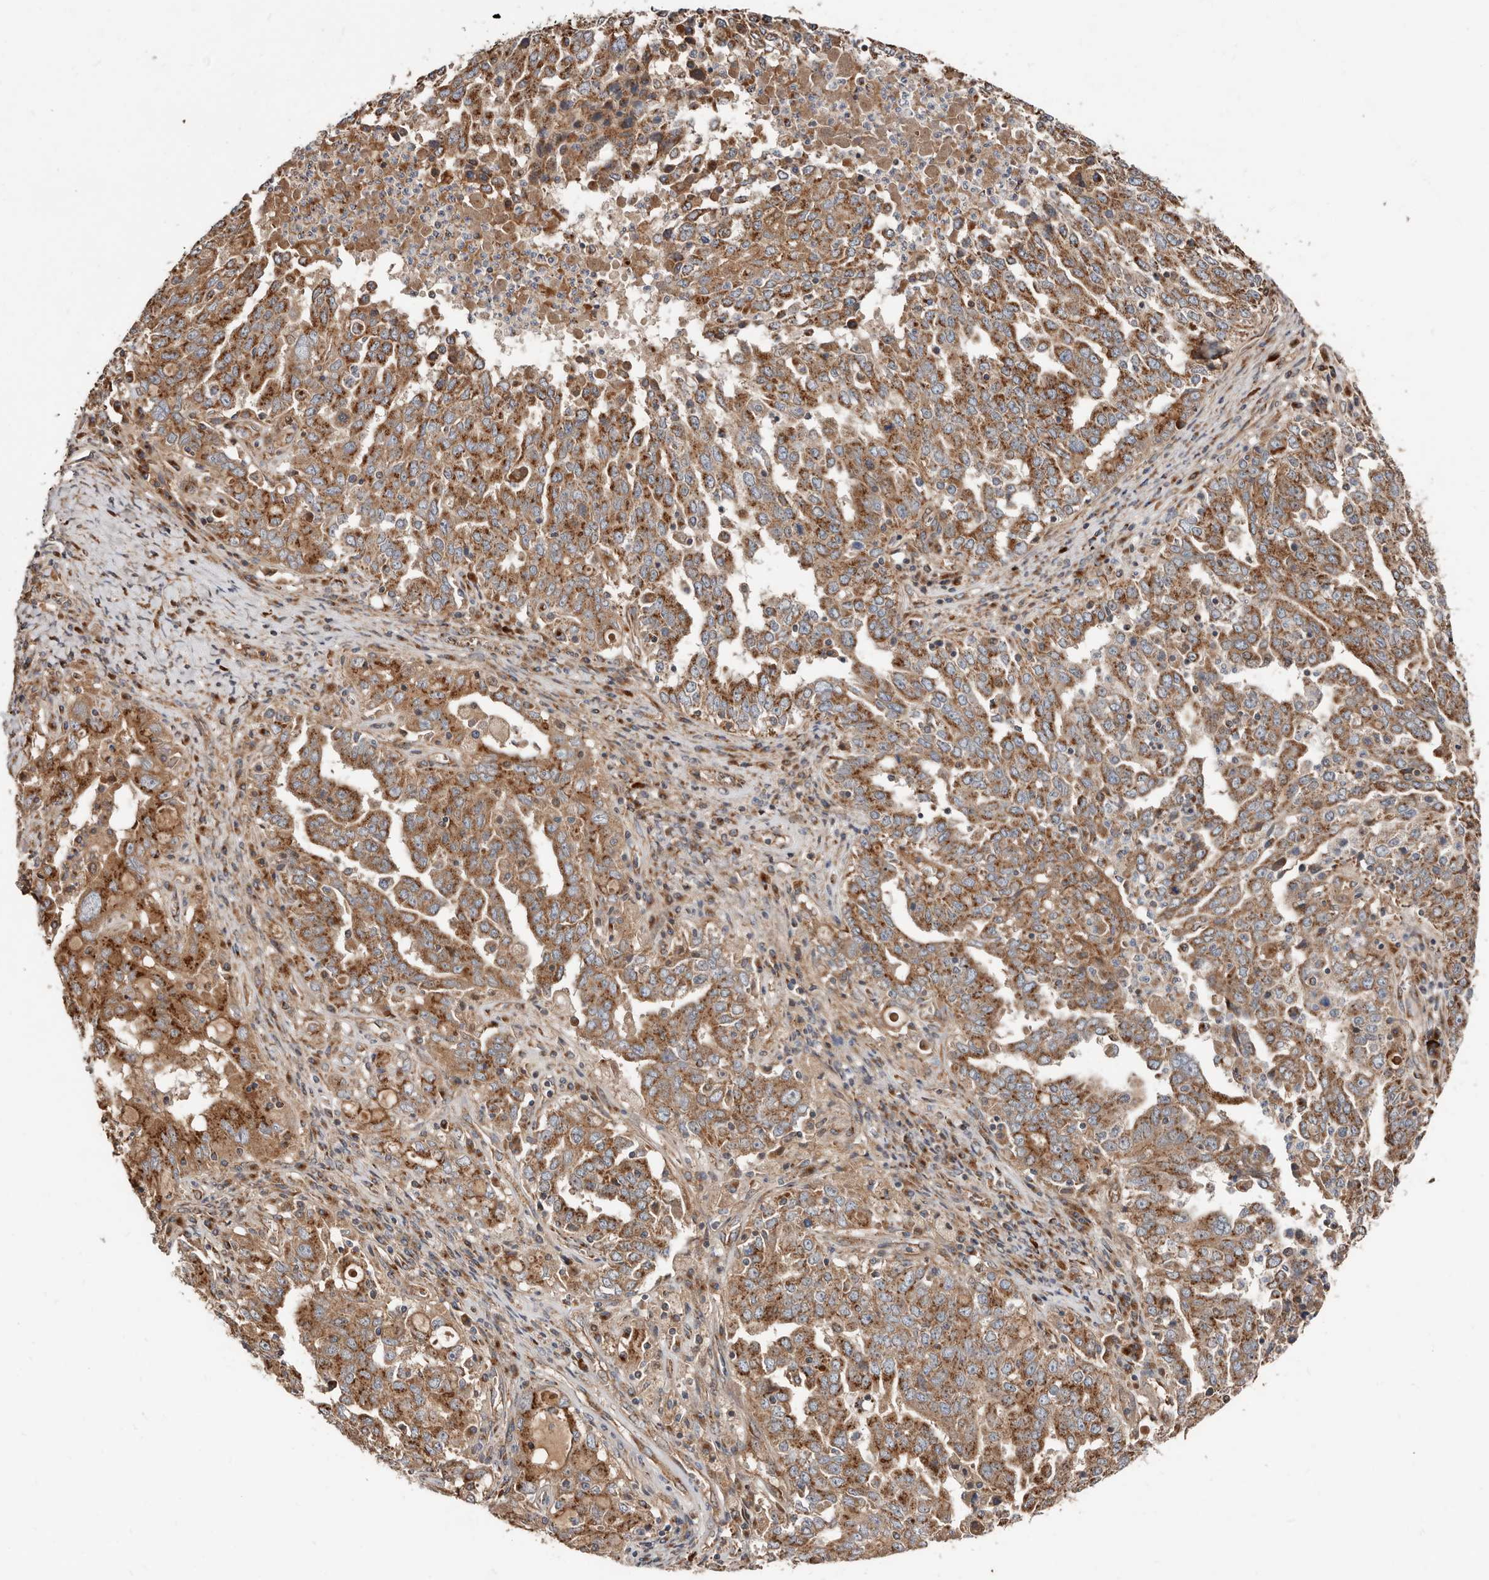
{"staining": {"intensity": "strong", "quantity": ">75%", "location": "cytoplasmic/membranous"}, "tissue": "ovarian cancer", "cell_type": "Tumor cells", "image_type": "cancer", "snomed": [{"axis": "morphology", "description": "Carcinoma, endometroid"}, {"axis": "topography", "description": "Ovary"}], "caption": "Endometroid carcinoma (ovarian) was stained to show a protein in brown. There is high levels of strong cytoplasmic/membranous positivity in about >75% of tumor cells.", "gene": "COG1", "patient": {"sex": "female", "age": 62}}